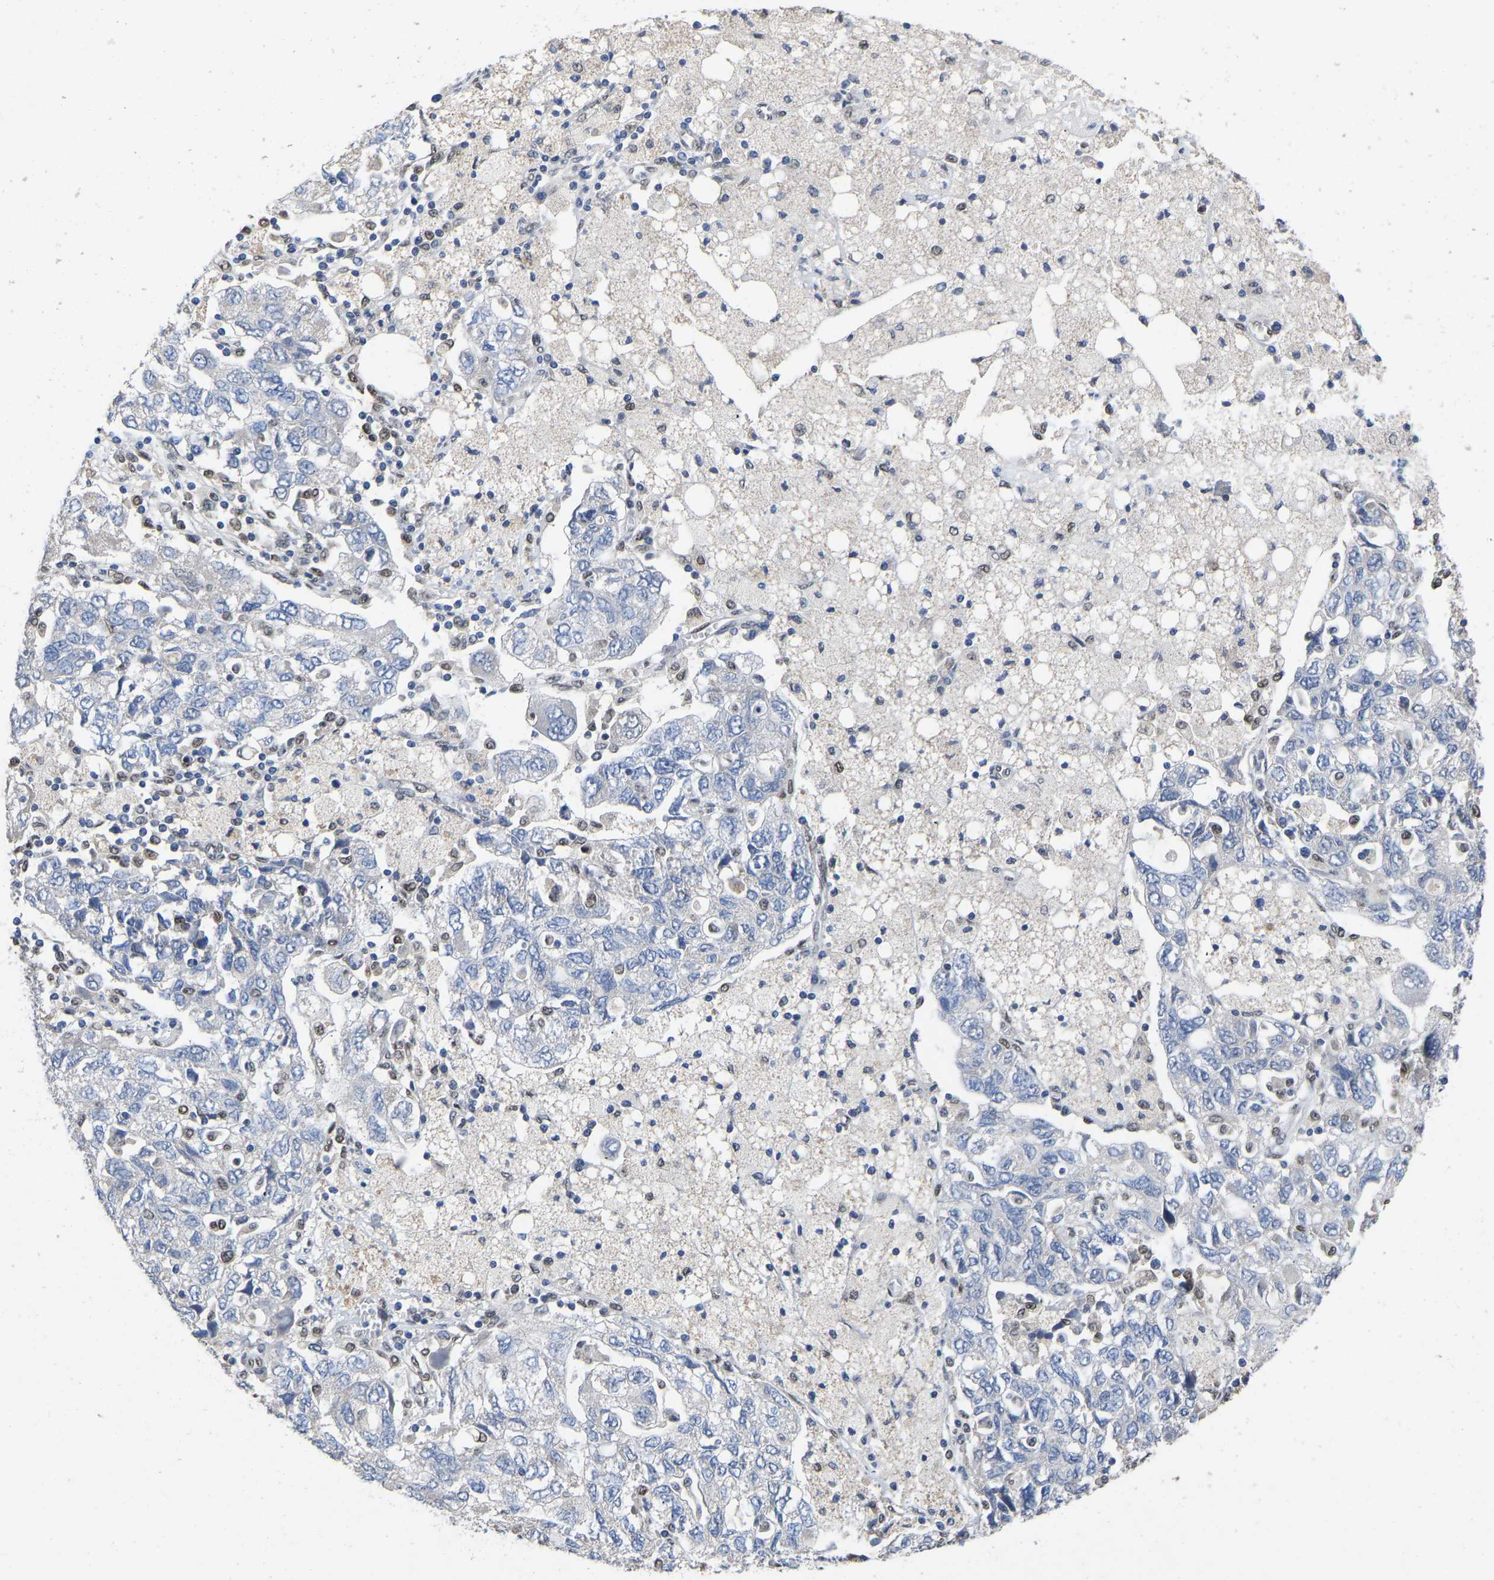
{"staining": {"intensity": "negative", "quantity": "none", "location": "none"}, "tissue": "ovarian cancer", "cell_type": "Tumor cells", "image_type": "cancer", "snomed": [{"axis": "morphology", "description": "Carcinoma, NOS"}, {"axis": "morphology", "description": "Cystadenocarcinoma, serous, NOS"}, {"axis": "topography", "description": "Ovary"}], "caption": "Tumor cells show no significant staining in ovarian cancer (serous cystadenocarcinoma).", "gene": "QKI", "patient": {"sex": "female", "age": 69}}